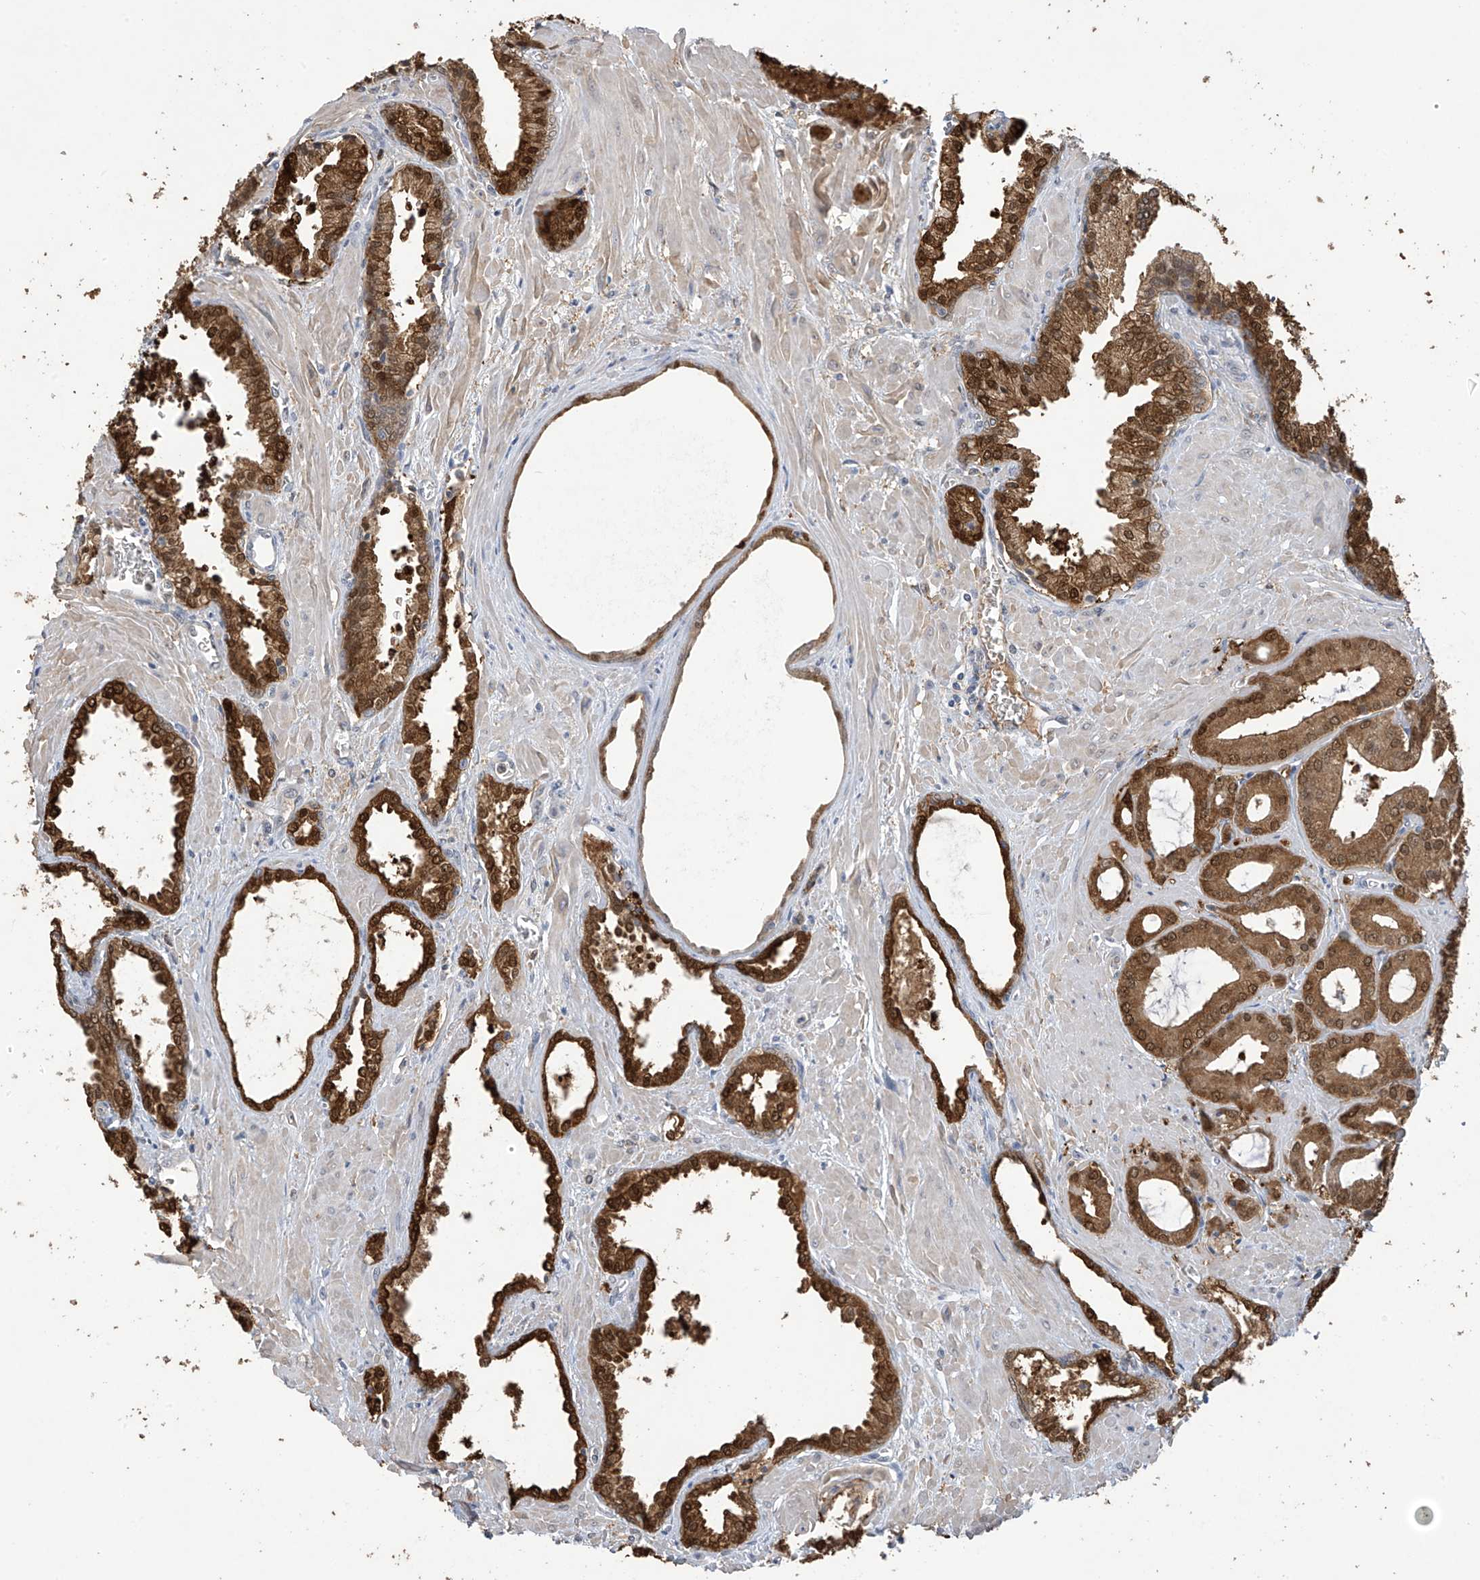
{"staining": {"intensity": "strong", "quantity": ">75%", "location": "cytoplasmic/membranous,nuclear"}, "tissue": "prostate cancer", "cell_type": "Tumor cells", "image_type": "cancer", "snomed": [{"axis": "morphology", "description": "Adenocarcinoma, Low grade"}, {"axis": "topography", "description": "Prostate"}], "caption": "Human prostate adenocarcinoma (low-grade) stained for a protein (brown) exhibits strong cytoplasmic/membranous and nuclear positive expression in about >75% of tumor cells.", "gene": "IDH1", "patient": {"sex": "male", "age": 67}}